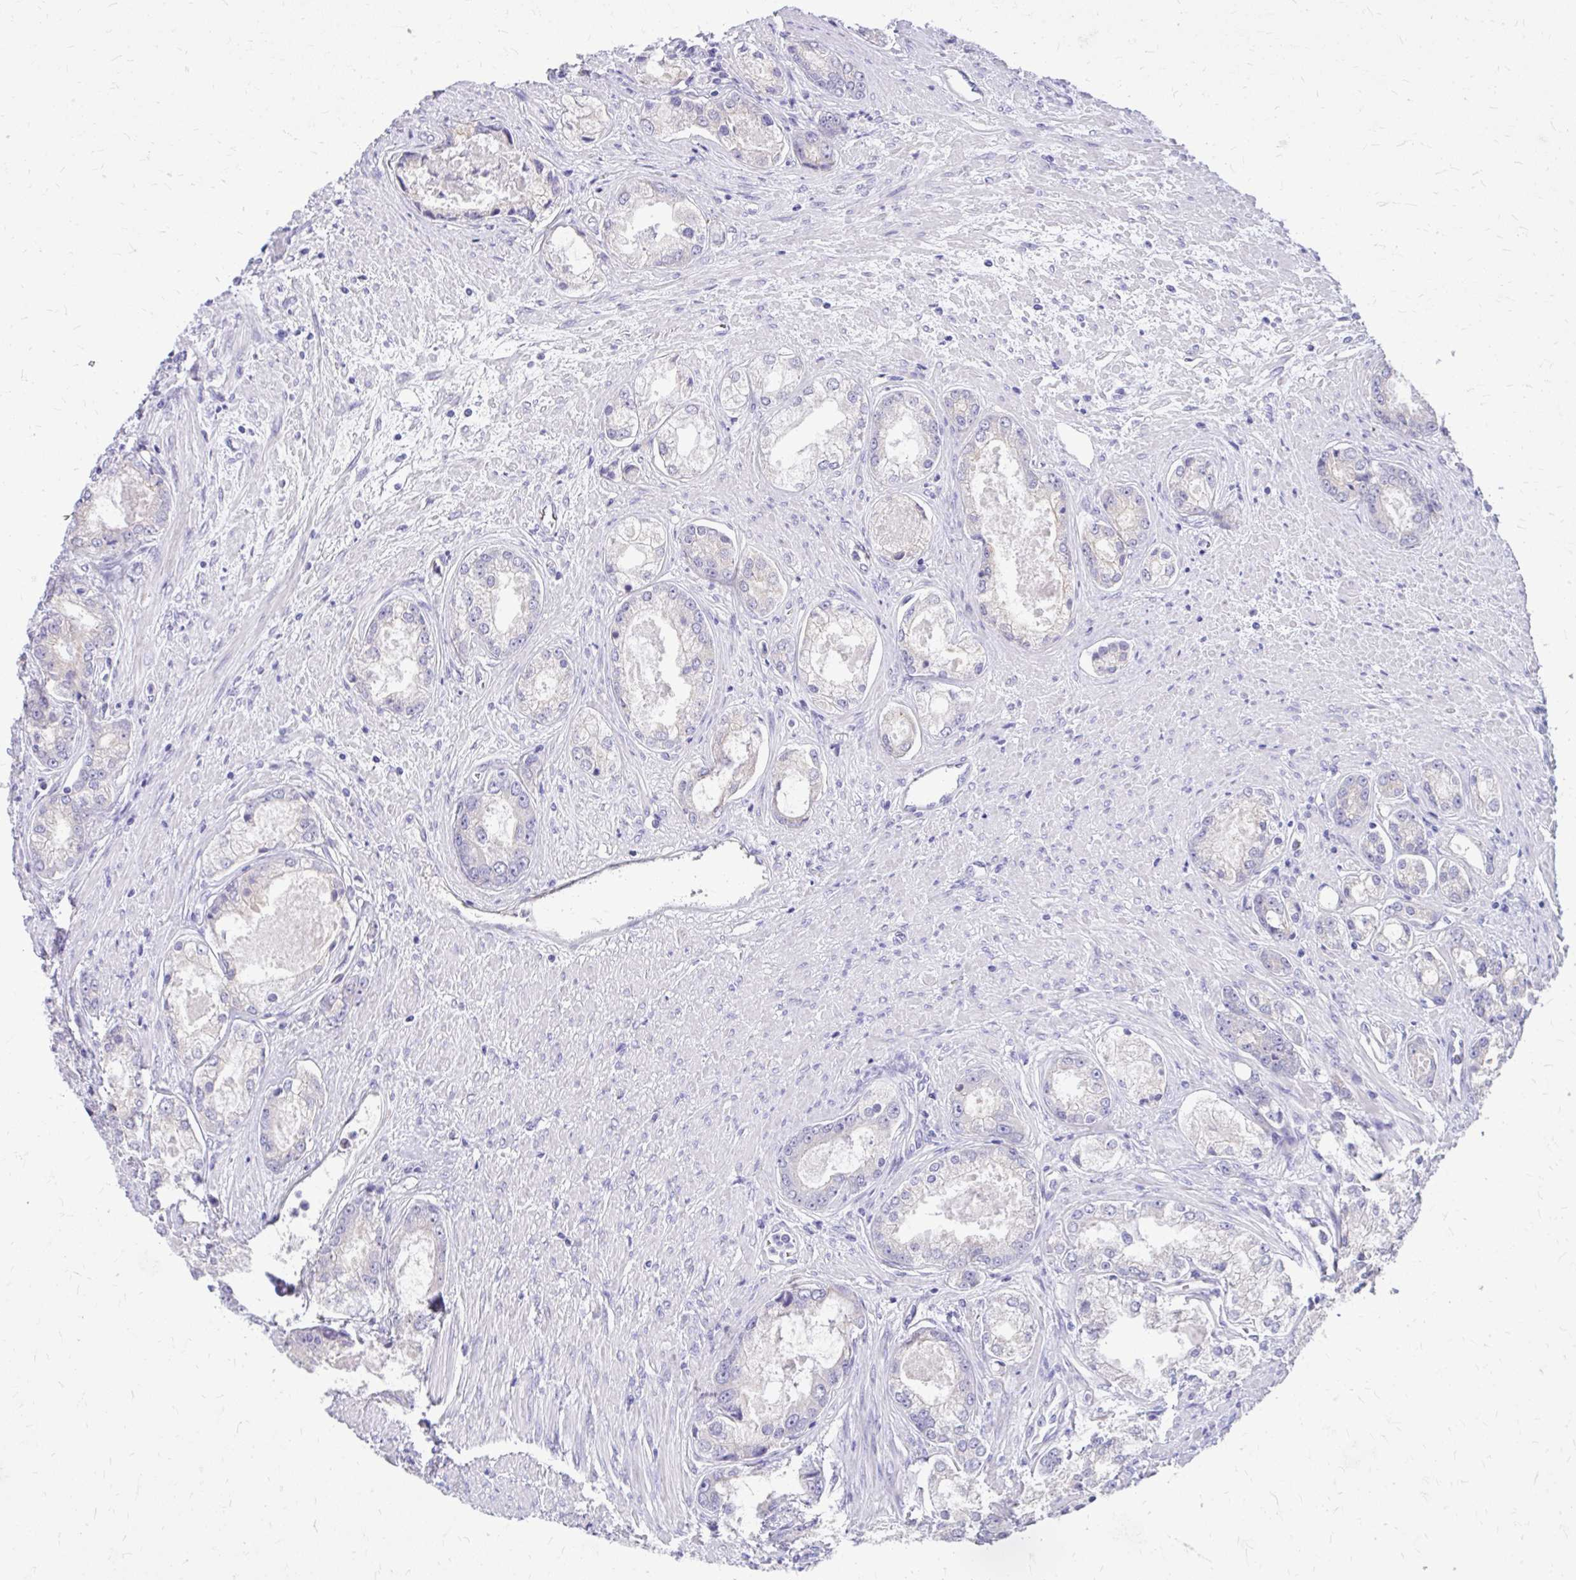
{"staining": {"intensity": "negative", "quantity": "none", "location": "none"}, "tissue": "prostate cancer", "cell_type": "Tumor cells", "image_type": "cancer", "snomed": [{"axis": "morphology", "description": "Adenocarcinoma, Low grade"}, {"axis": "topography", "description": "Prostate"}], "caption": "IHC of prostate adenocarcinoma (low-grade) reveals no expression in tumor cells.", "gene": "NNMT", "patient": {"sex": "male", "age": 68}}